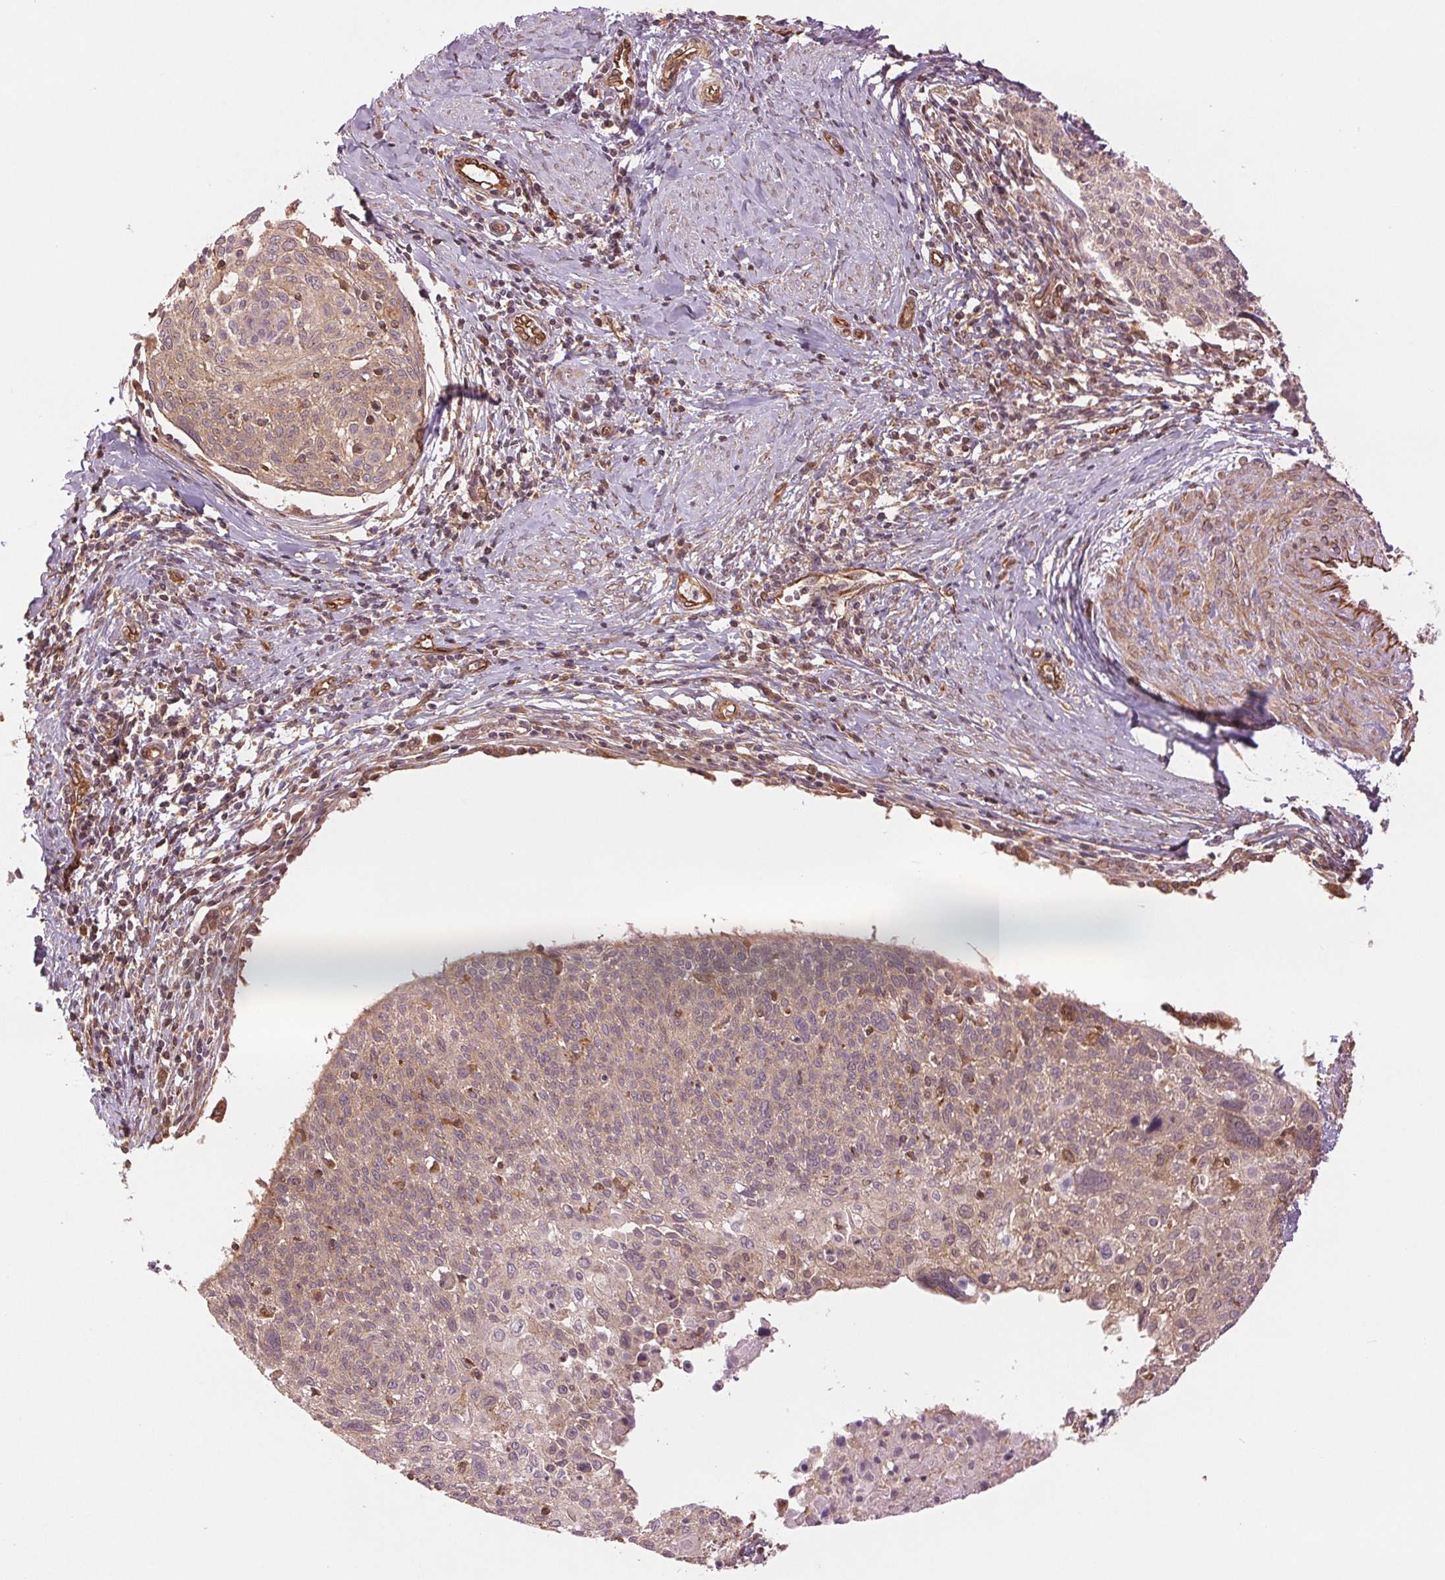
{"staining": {"intensity": "weak", "quantity": ">75%", "location": "cytoplasmic/membranous"}, "tissue": "cervical cancer", "cell_type": "Tumor cells", "image_type": "cancer", "snomed": [{"axis": "morphology", "description": "Squamous cell carcinoma, NOS"}, {"axis": "topography", "description": "Cervix"}], "caption": "Weak cytoplasmic/membranous protein expression is appreciated in approximately >75% of tumor cells in squamous cell carcinoma (cervical). The staining was performed using DAB to visualize the protein expression in brown, while the nuclei were stained in blue with hematoxylin (Magnification: 20x).", "gene": "STARD7", "patient": {"sex": "female", "age": 49}}